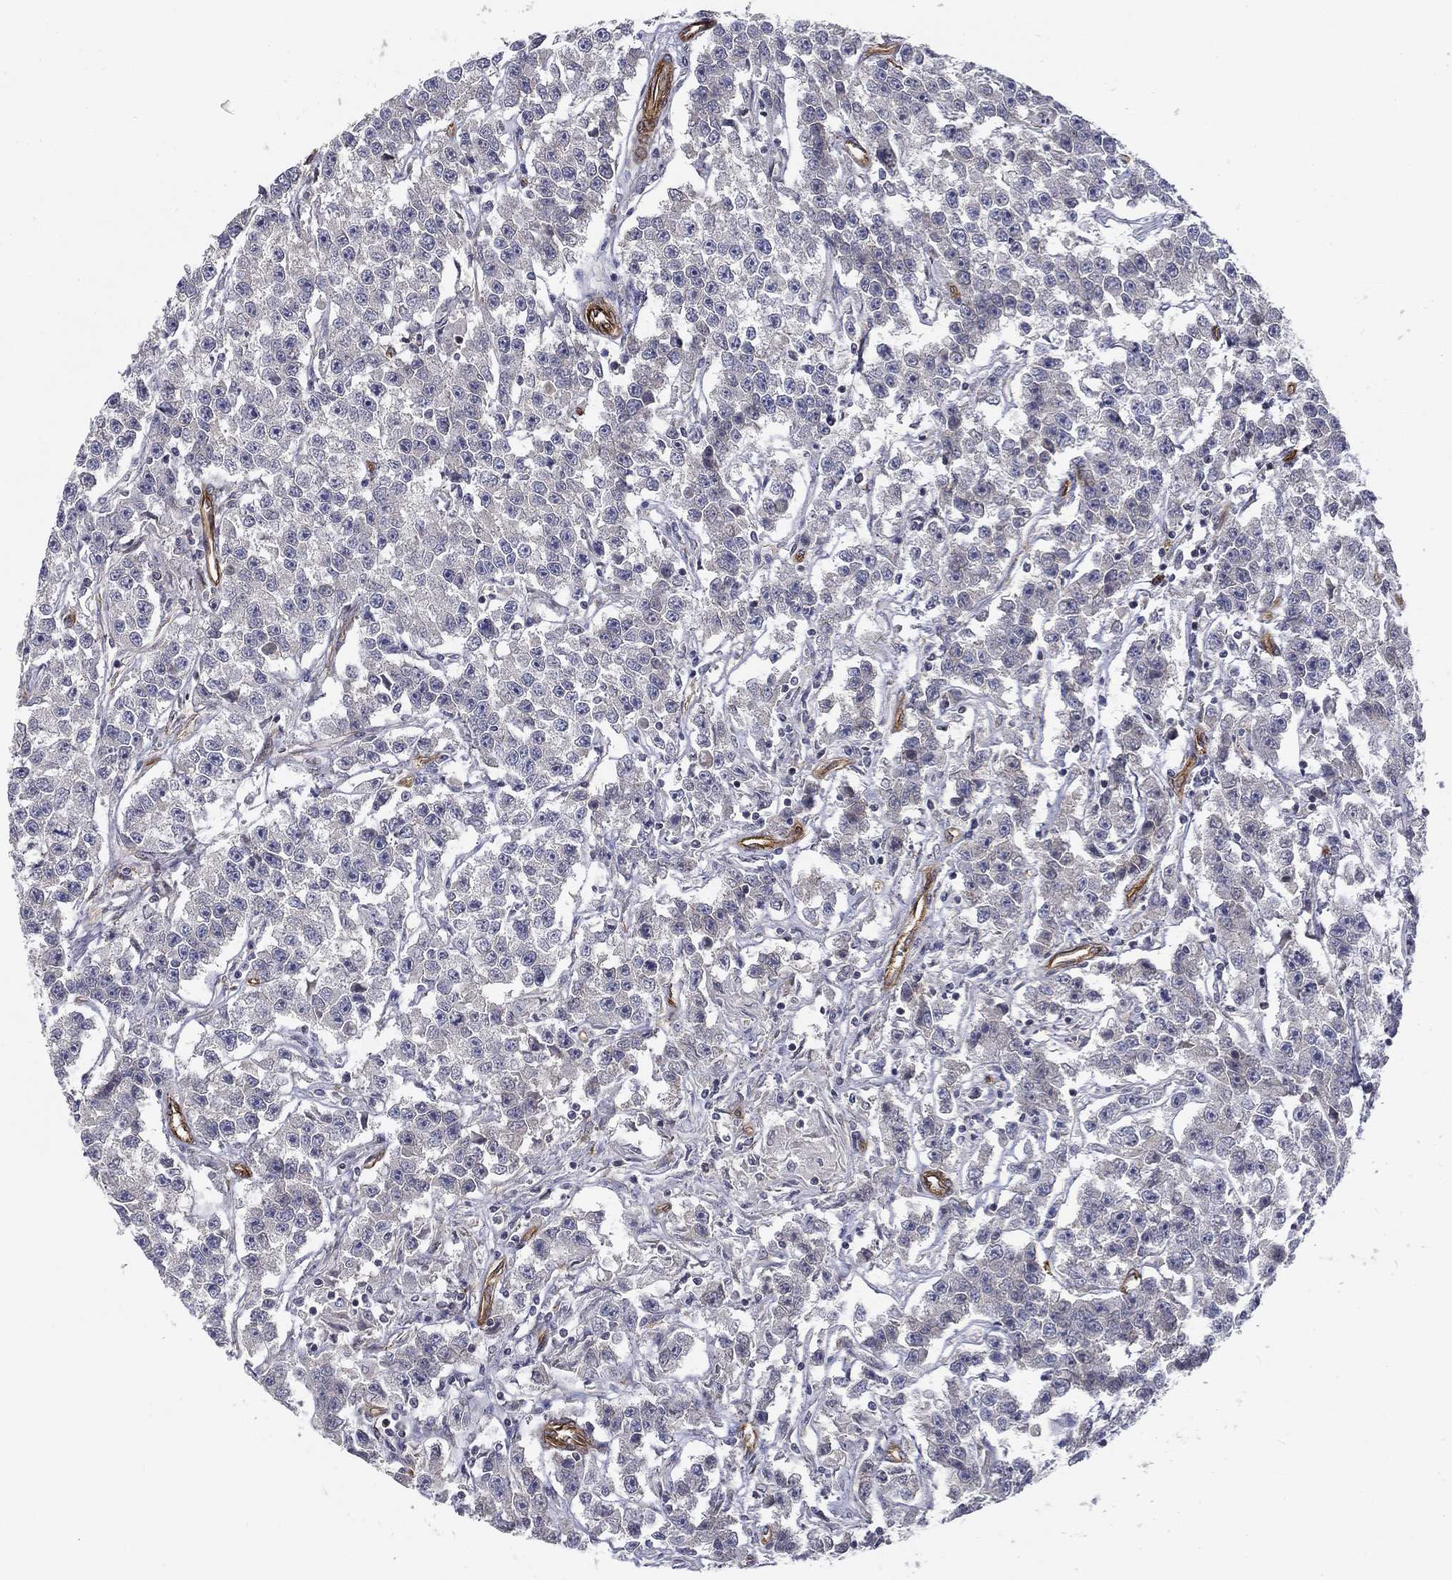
{"staining": {"intensity": "negative", "quantity": "none", "location": "none"}, "tissue": "testis cancer", "cell_type": "Tumor cells", "image_type": "cancer", "snomed": [{"axis": "morphology", "description": "Seminoma, NOS"}, {"axis": "topography", "description": "Testis"}], "caption": "Micrograph shows no significant protein expression in tumor cells of seminoma (testis).", "gene": "SYNC", "patient": {"sex": "male", "age": 59}}